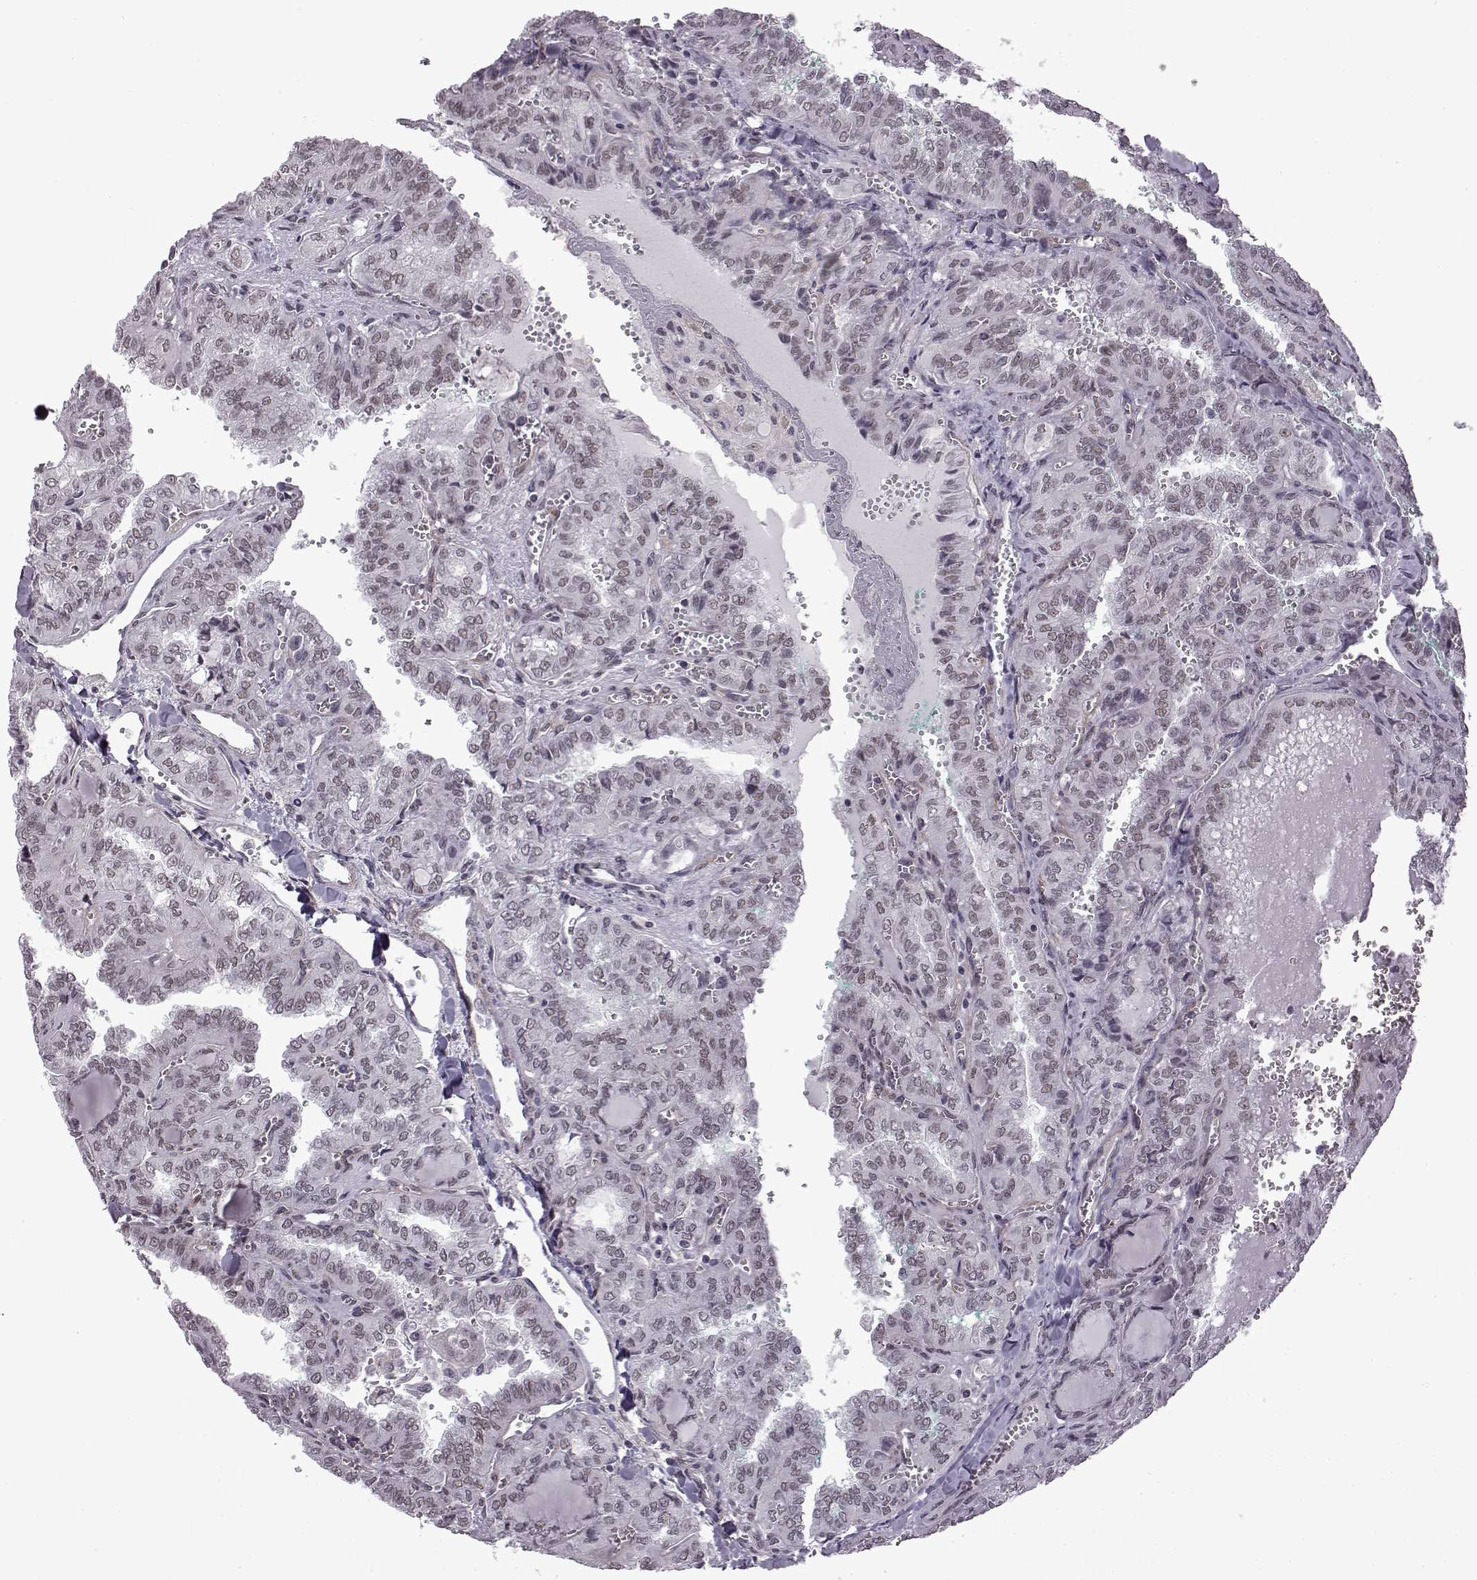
{"staining": {"intensity": "negative", "quantity": "none", "location": "none"}, "tissue": "thyroid cancer", "cell_type": "Tumor cells", "image_type": "cancer", "snomed": [{"axis": "morphology", "description": "Papillary adenocarcinoma, NOS"}, {"axis": "topography", "description": "Thyroid gland"}], "caption": "High power microscopy micrograph of an immunohistochemistry histopathology image of thyroid papillary adenocarcinoma, revealing no significant positivity in tumor cells.", "gene": "SYNPO2", "patient": {"sex": "female", "age": 41}}